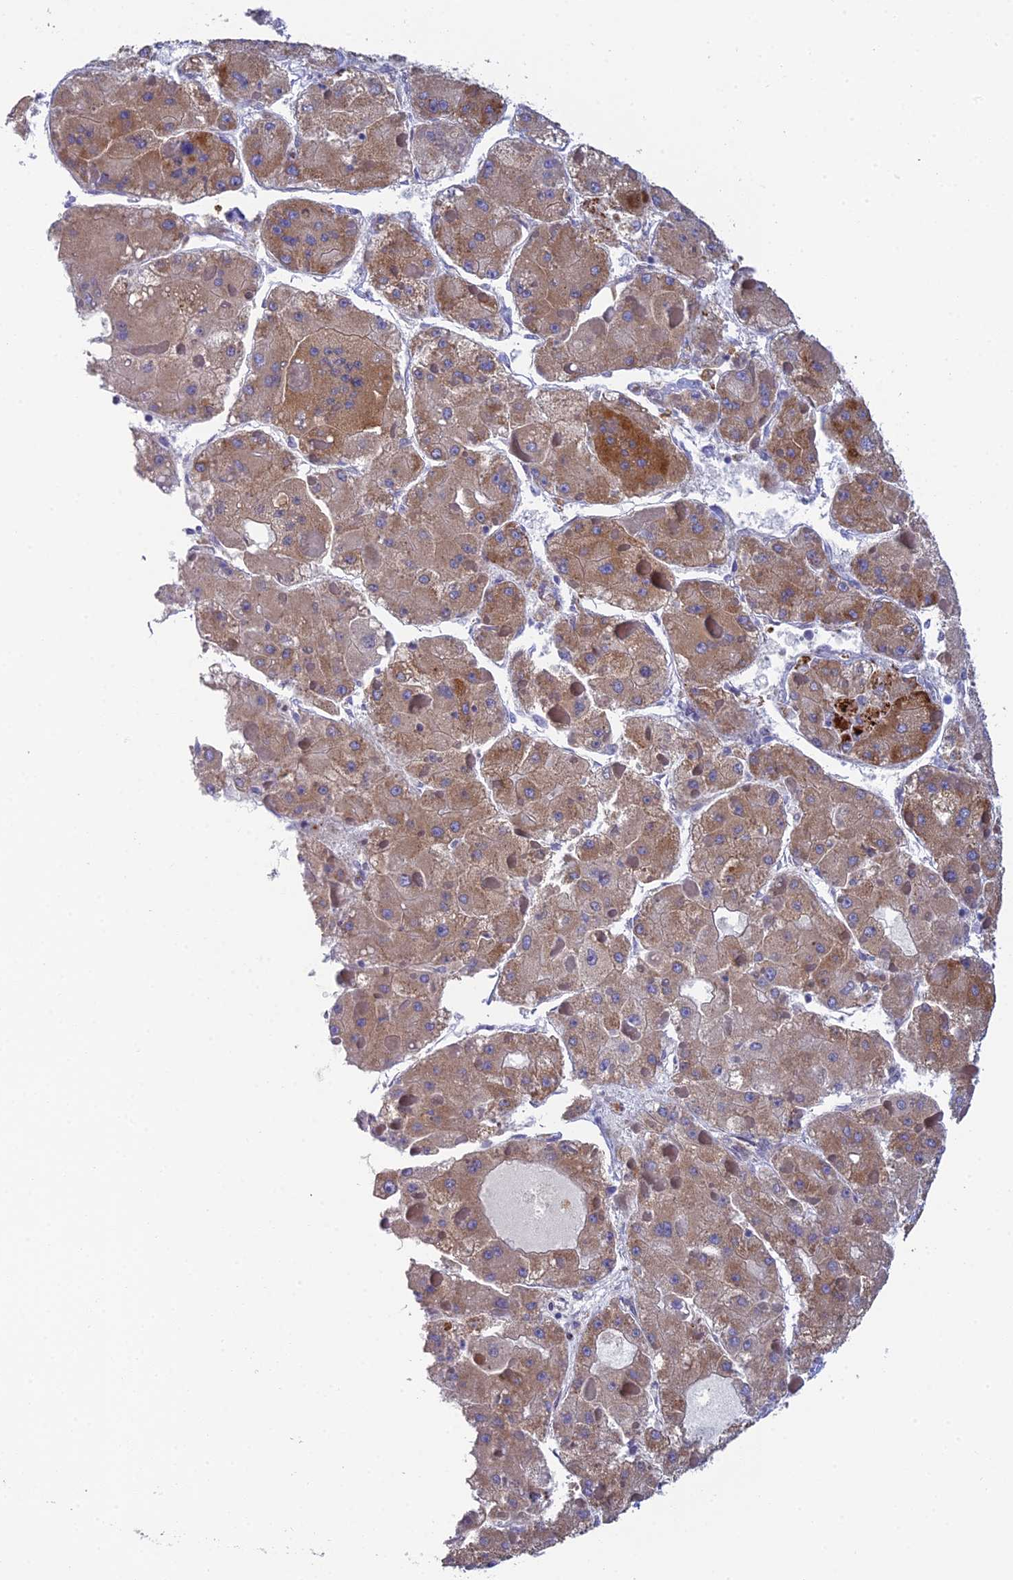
{"staining": {"intensity": "moderate", "quantity": ">75%", "location": "cytoplasmic/membranous"}, "tissue": "liver cancer", "cell_type": "Tumor cells", "image_type": "cancer", "snomed": [{"axis": "morphology", "description": "Carcinoma, Hepatocellular, NOS"}, {"axis": "topography", "description": "Liver"}], "caption": "Immunohistochemical staining of hepatocellular carcinoma (liver) shows moderate cytoplasmic/membranous protein positivity in about >75% of tumor cells.", "gene": "CSPG4", "patient": {"sex": "female", "age": 73}}